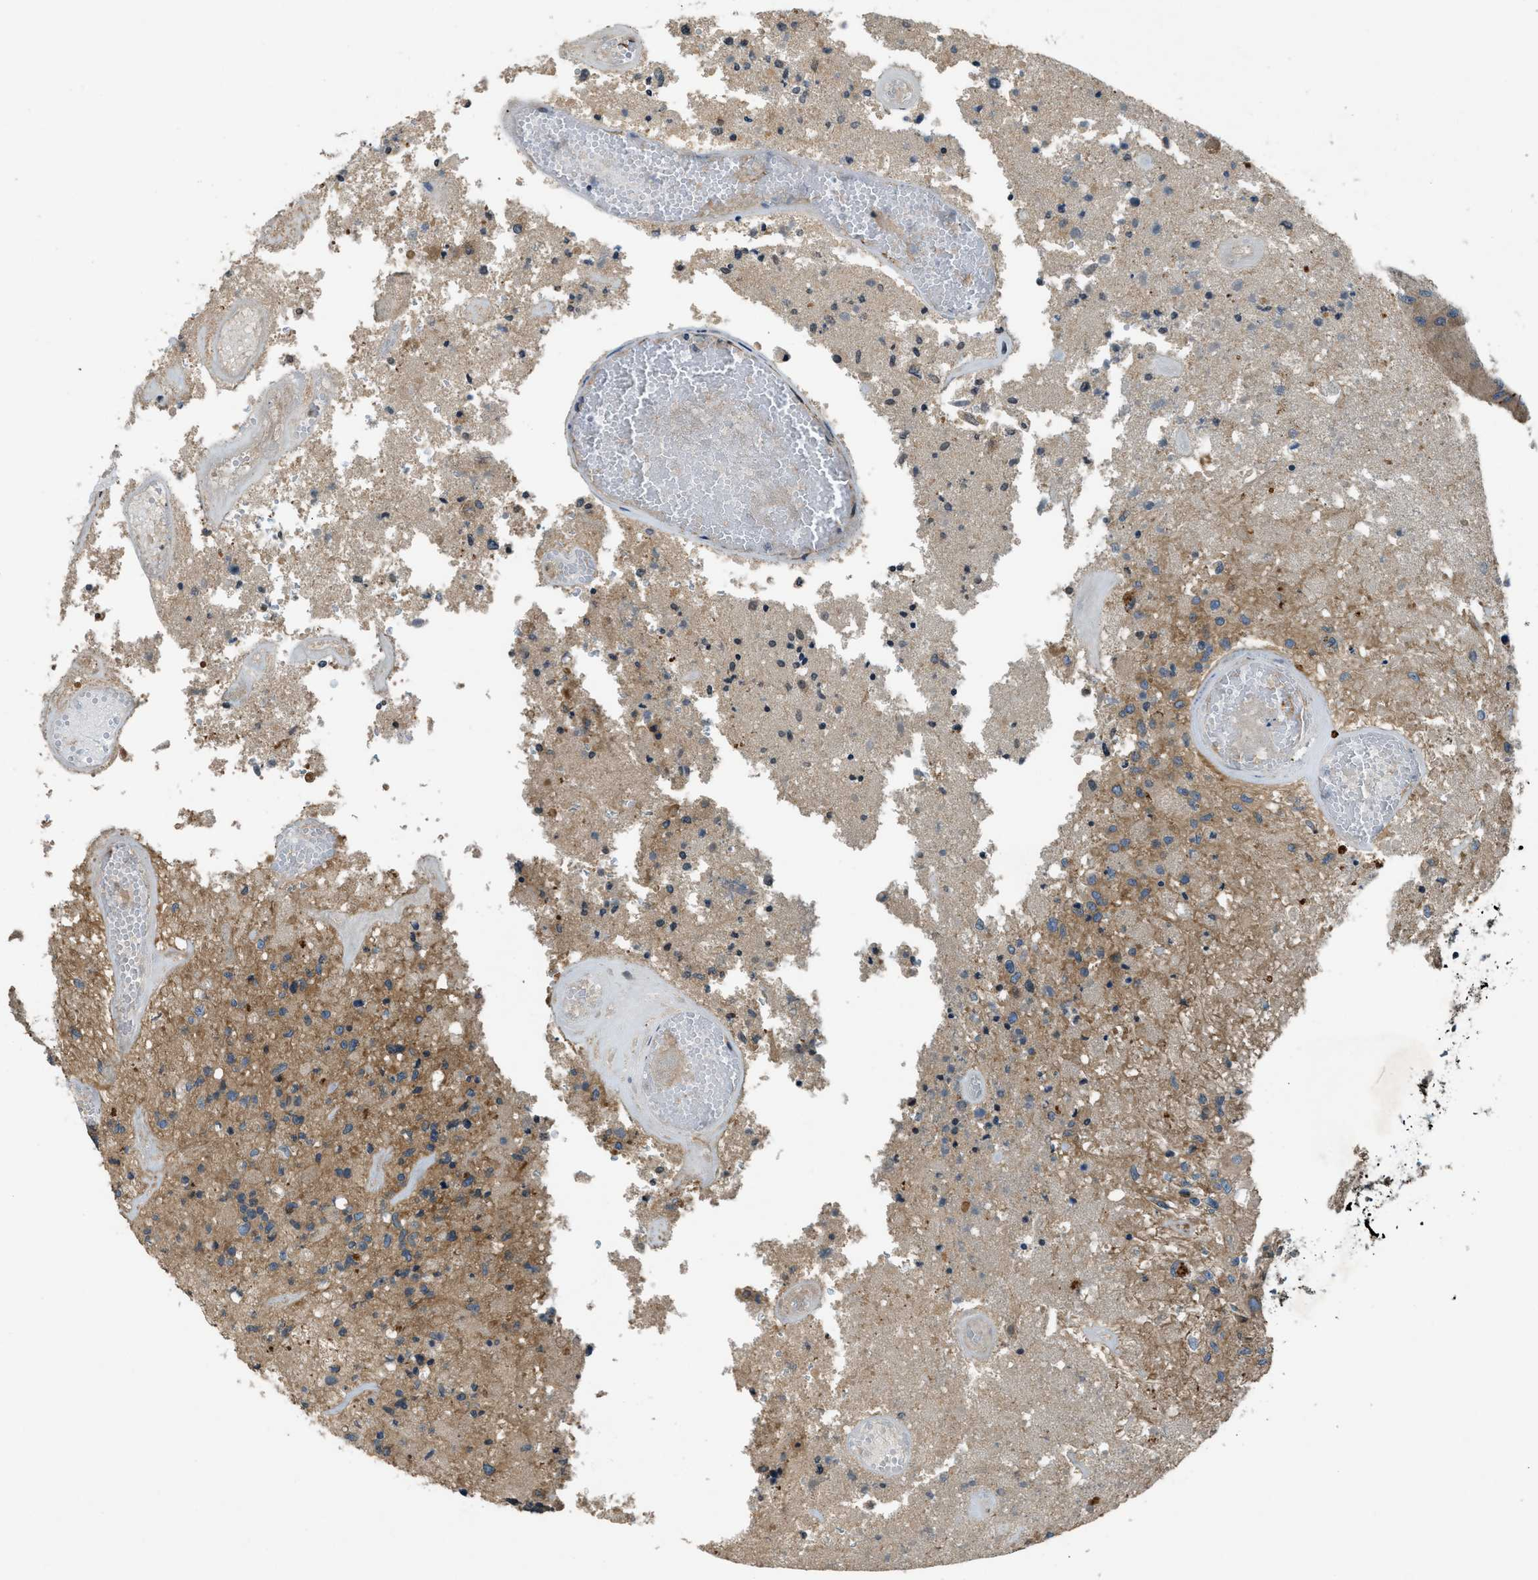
{"staining": {"intensity": "weak", "quantity": ">75%", "location": "cytoplasmic/membranous"}, "tissue": "glioma", "cell_type": "Tumor cells", "image_type": "cancer", "snomed": [{"axis": "morphology", "description": "Normal tissue, NOS"}, {"axis": "morphology", "description": "Glioma, malignant, High grade"}, {"axis": "topography", "description": "Cerebral cortex"}], "caption": "Immunohistochemical staining of human glioma reveals low levels of weak cytoplasmic/membranous protein staining in about >75% of tumor cells.", "gene": "VEZT", "patient": {"sex": "male", "age": 77}}